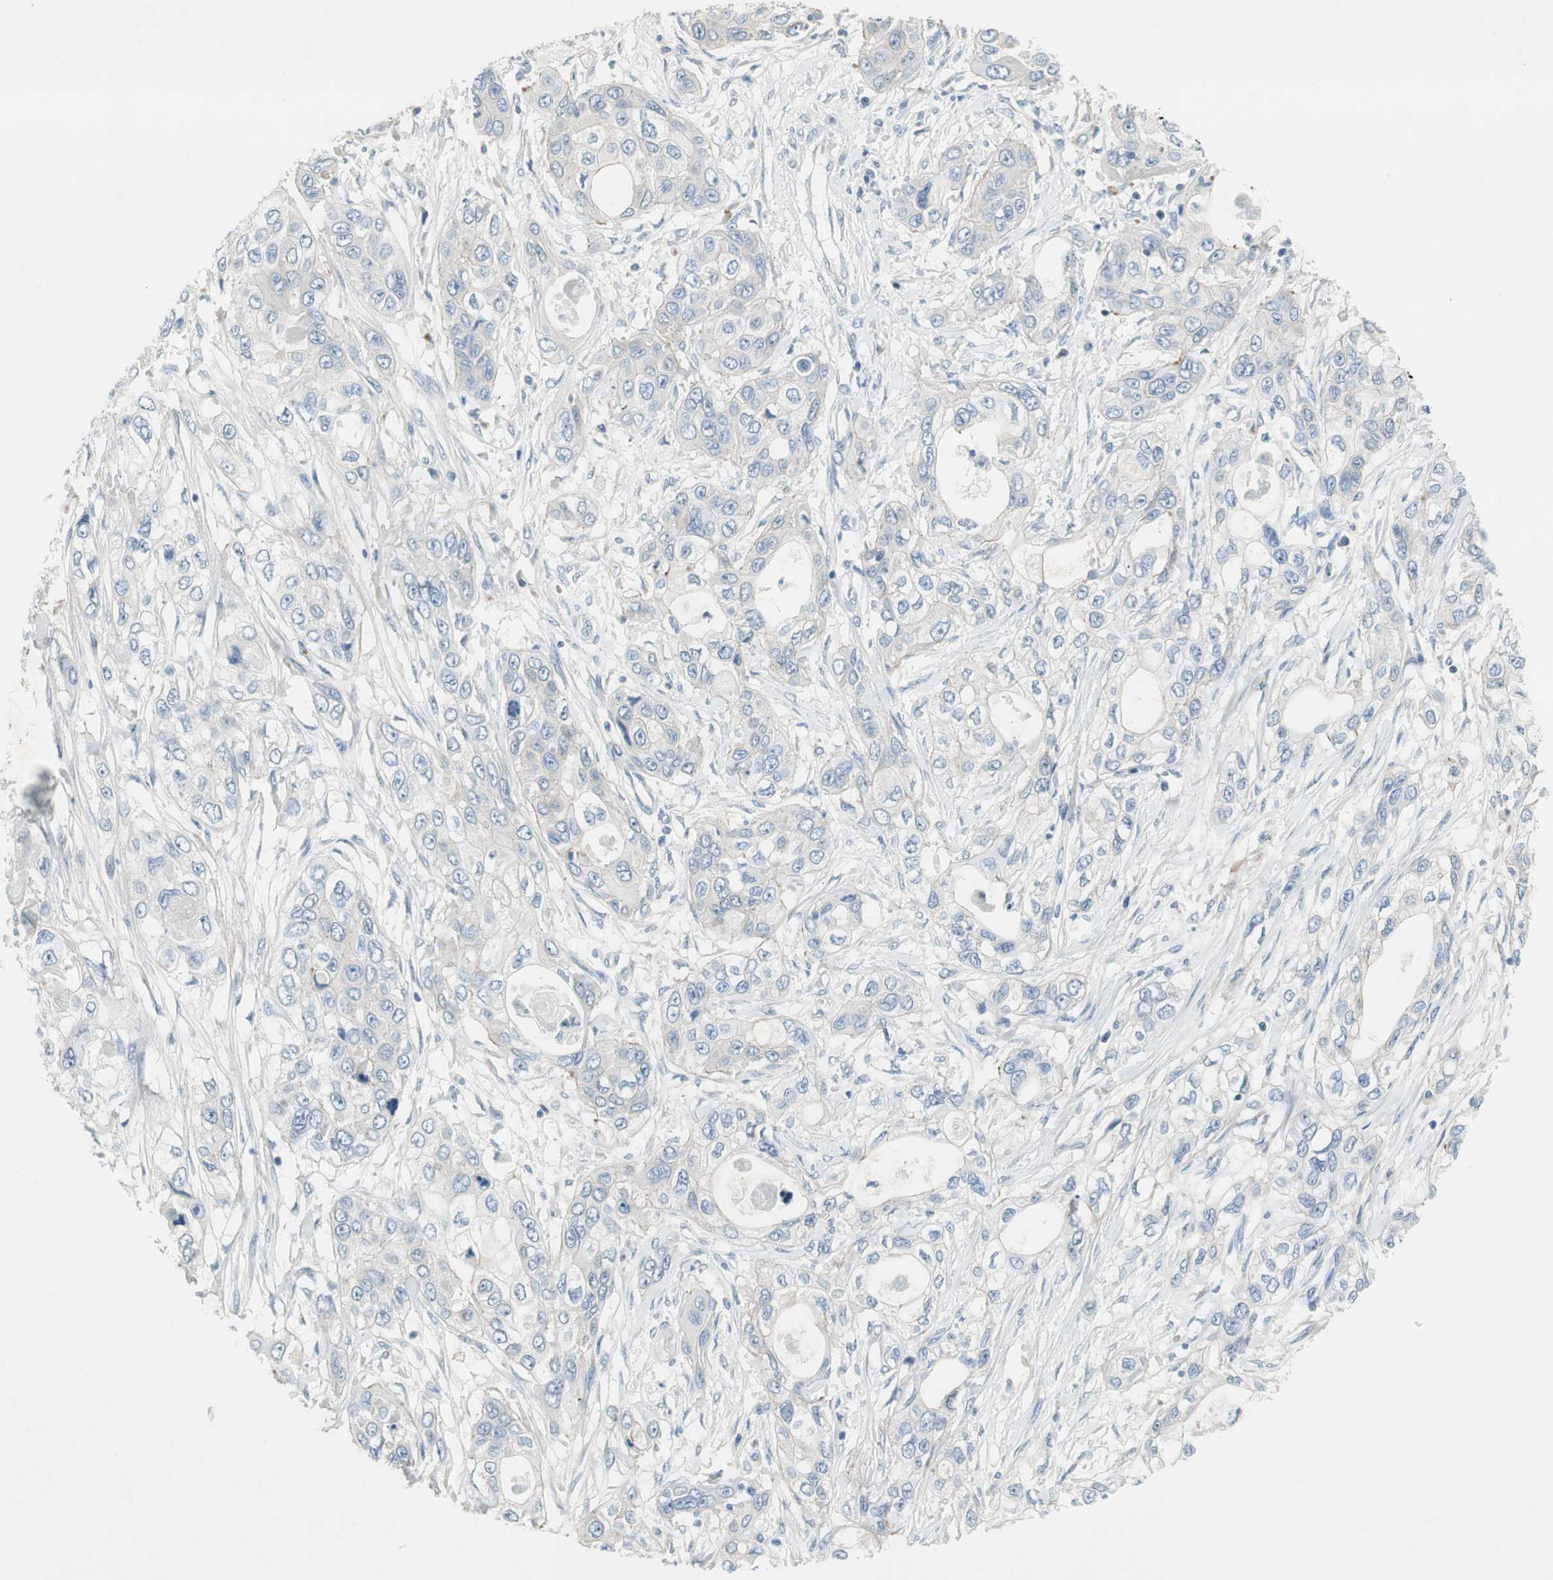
{"staining": {"intensity": "negative", "quantity": "none", "location": "none"}, "tissue": "pancreatic cancer", "cell_type": "Tumor cells", "image_type": "cancer", "snomed": [{"axis": "morphology", "description": "Adenocarcinoma, NOS"}, {"axis": "topography", "description": "Pancreas"}], "caption": "Pancreatic cancer (adenocarcinoma) was stained to show a protein in brown. There is no significant positivity in tumor cells. (Stains: DAB immunohistochemistry with hematoxylin counter stain, Microscopy: brightfield microscopy at high magnification).", "gene": "PRRG4", "patient": {"sex": "female", "age": 70}}